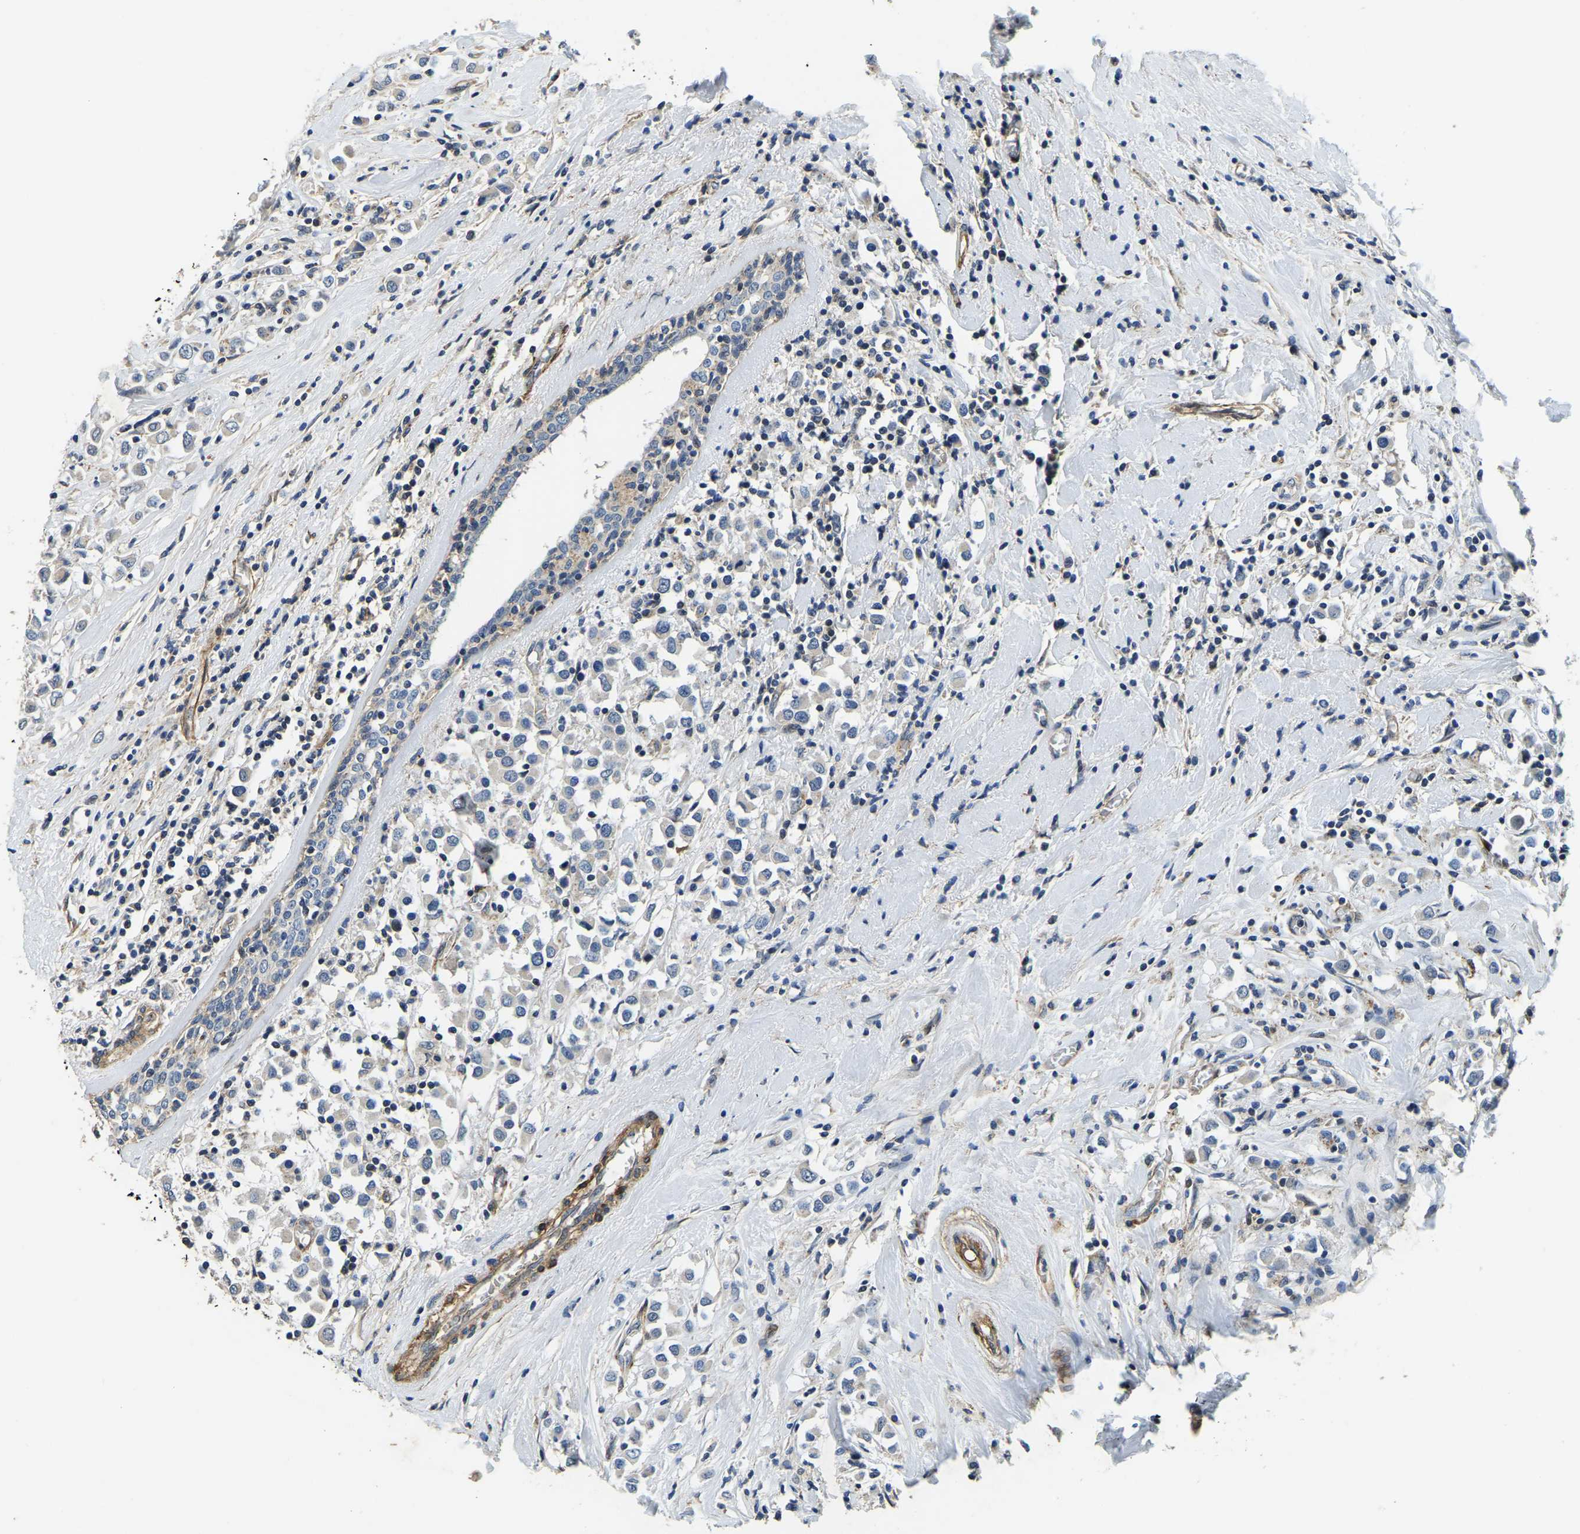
{"staining": {"intensity": "negative", "quantity": "none", "location": "none"}, "tissue": "breast cancer", "cell_type": "Tumor cells", "image_type": "cancer", "snomed": [{"axis": "morphology", "description": "Duct carcinoma"}, {"axis": "topography", "description": "Breast"}], "caption": "IHC image of neoplastic tissue: breast cancer stained with DAB (3,3'-diaminobenzidine) displays no significant protein positivity in tumor cells.", "gene": "RNF39", "patient": {"sex": "female", "age": 61}}